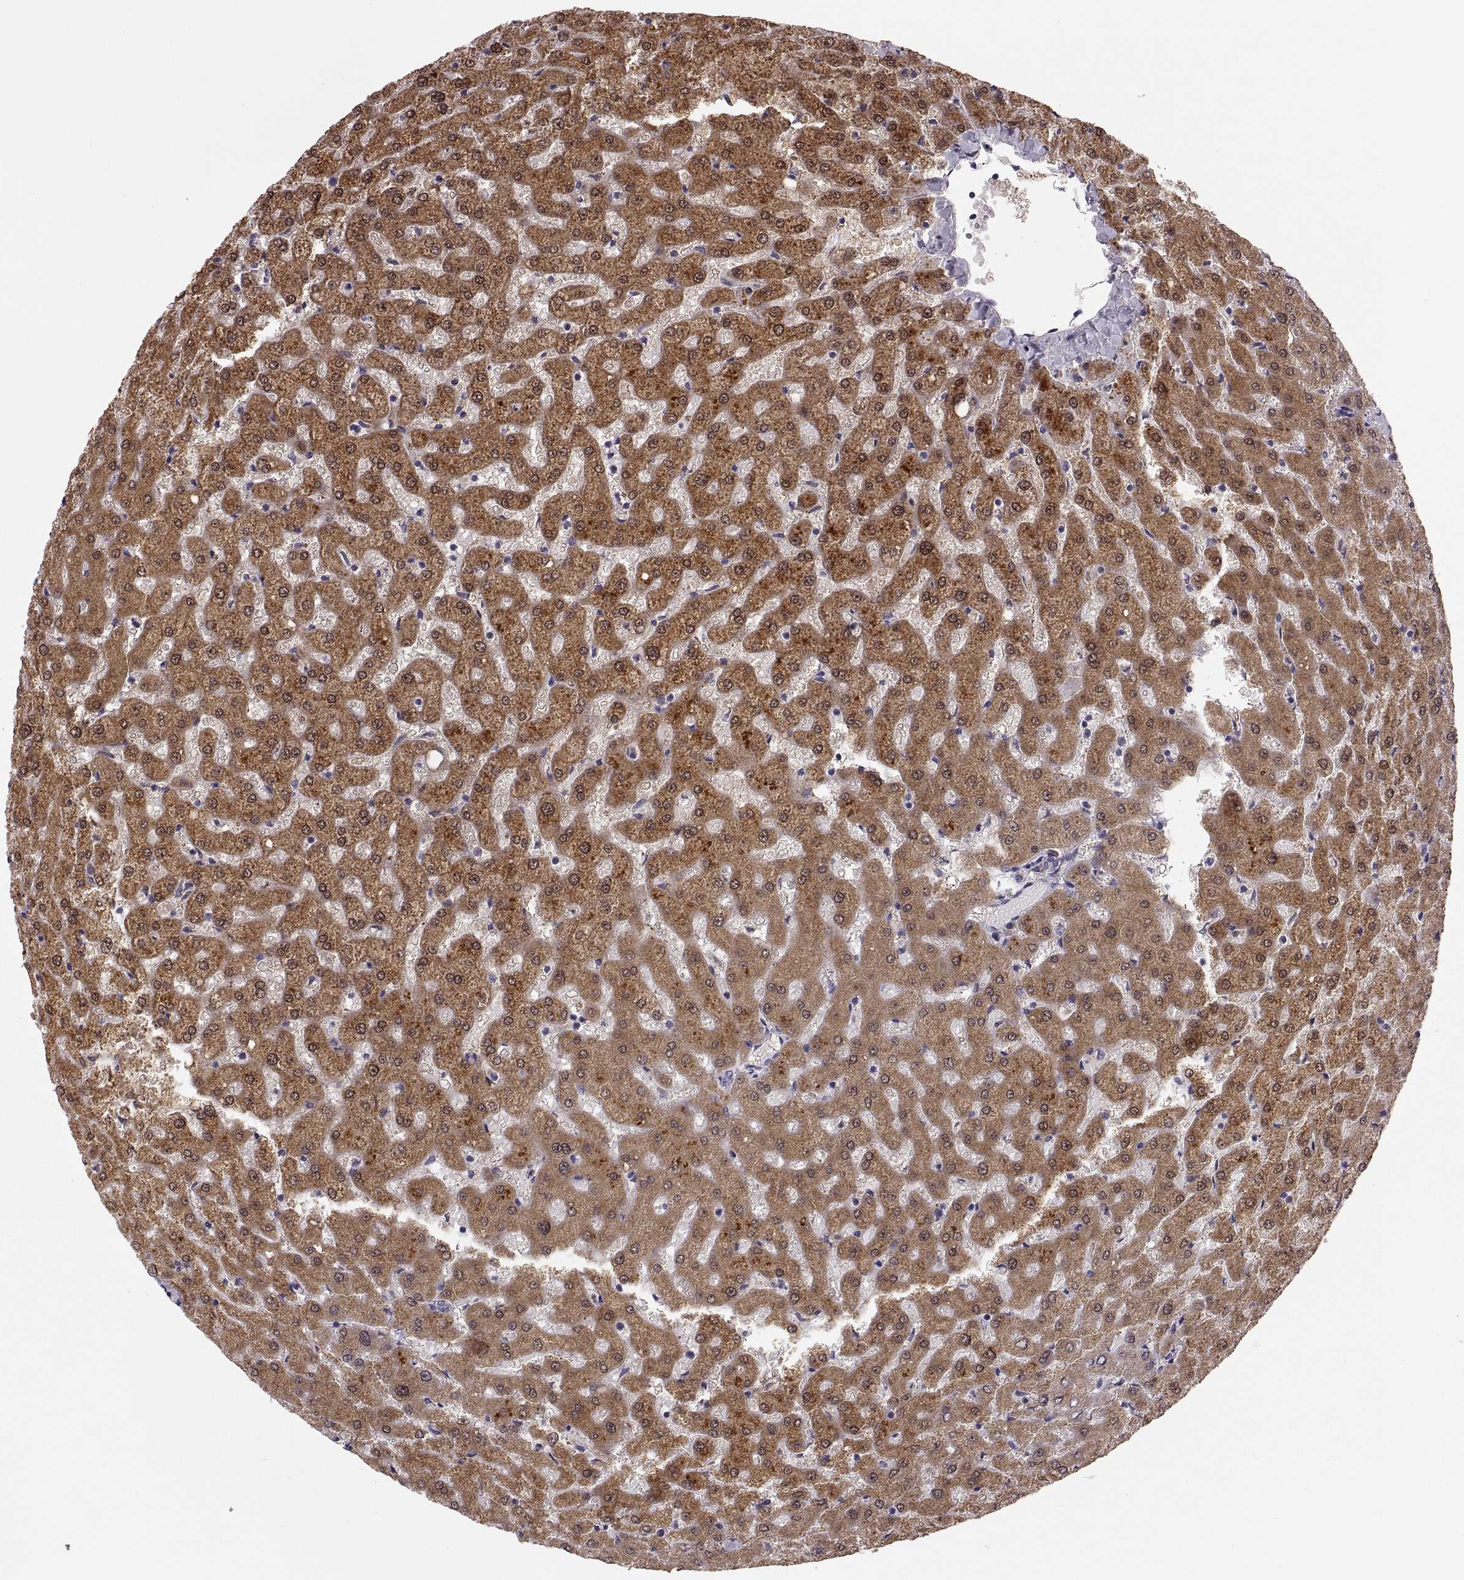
{"staining": {"intensity": "negative", "quantity": "none", "location": "none"}, "tissue": "liver", "cell_type": "Cholangiocytes", "image_type": "normal", "snomed": [{"axis": "morphology", "description": "Normal tissue, NOS"}, {"axis": "topography", "description": "Liver"}], "caption": "Liver stained for a protein using IHC demonstrates no positivity cholangiocytes.", "gene": "ADH6", "patient": {"sex": "female", "age": 50}}